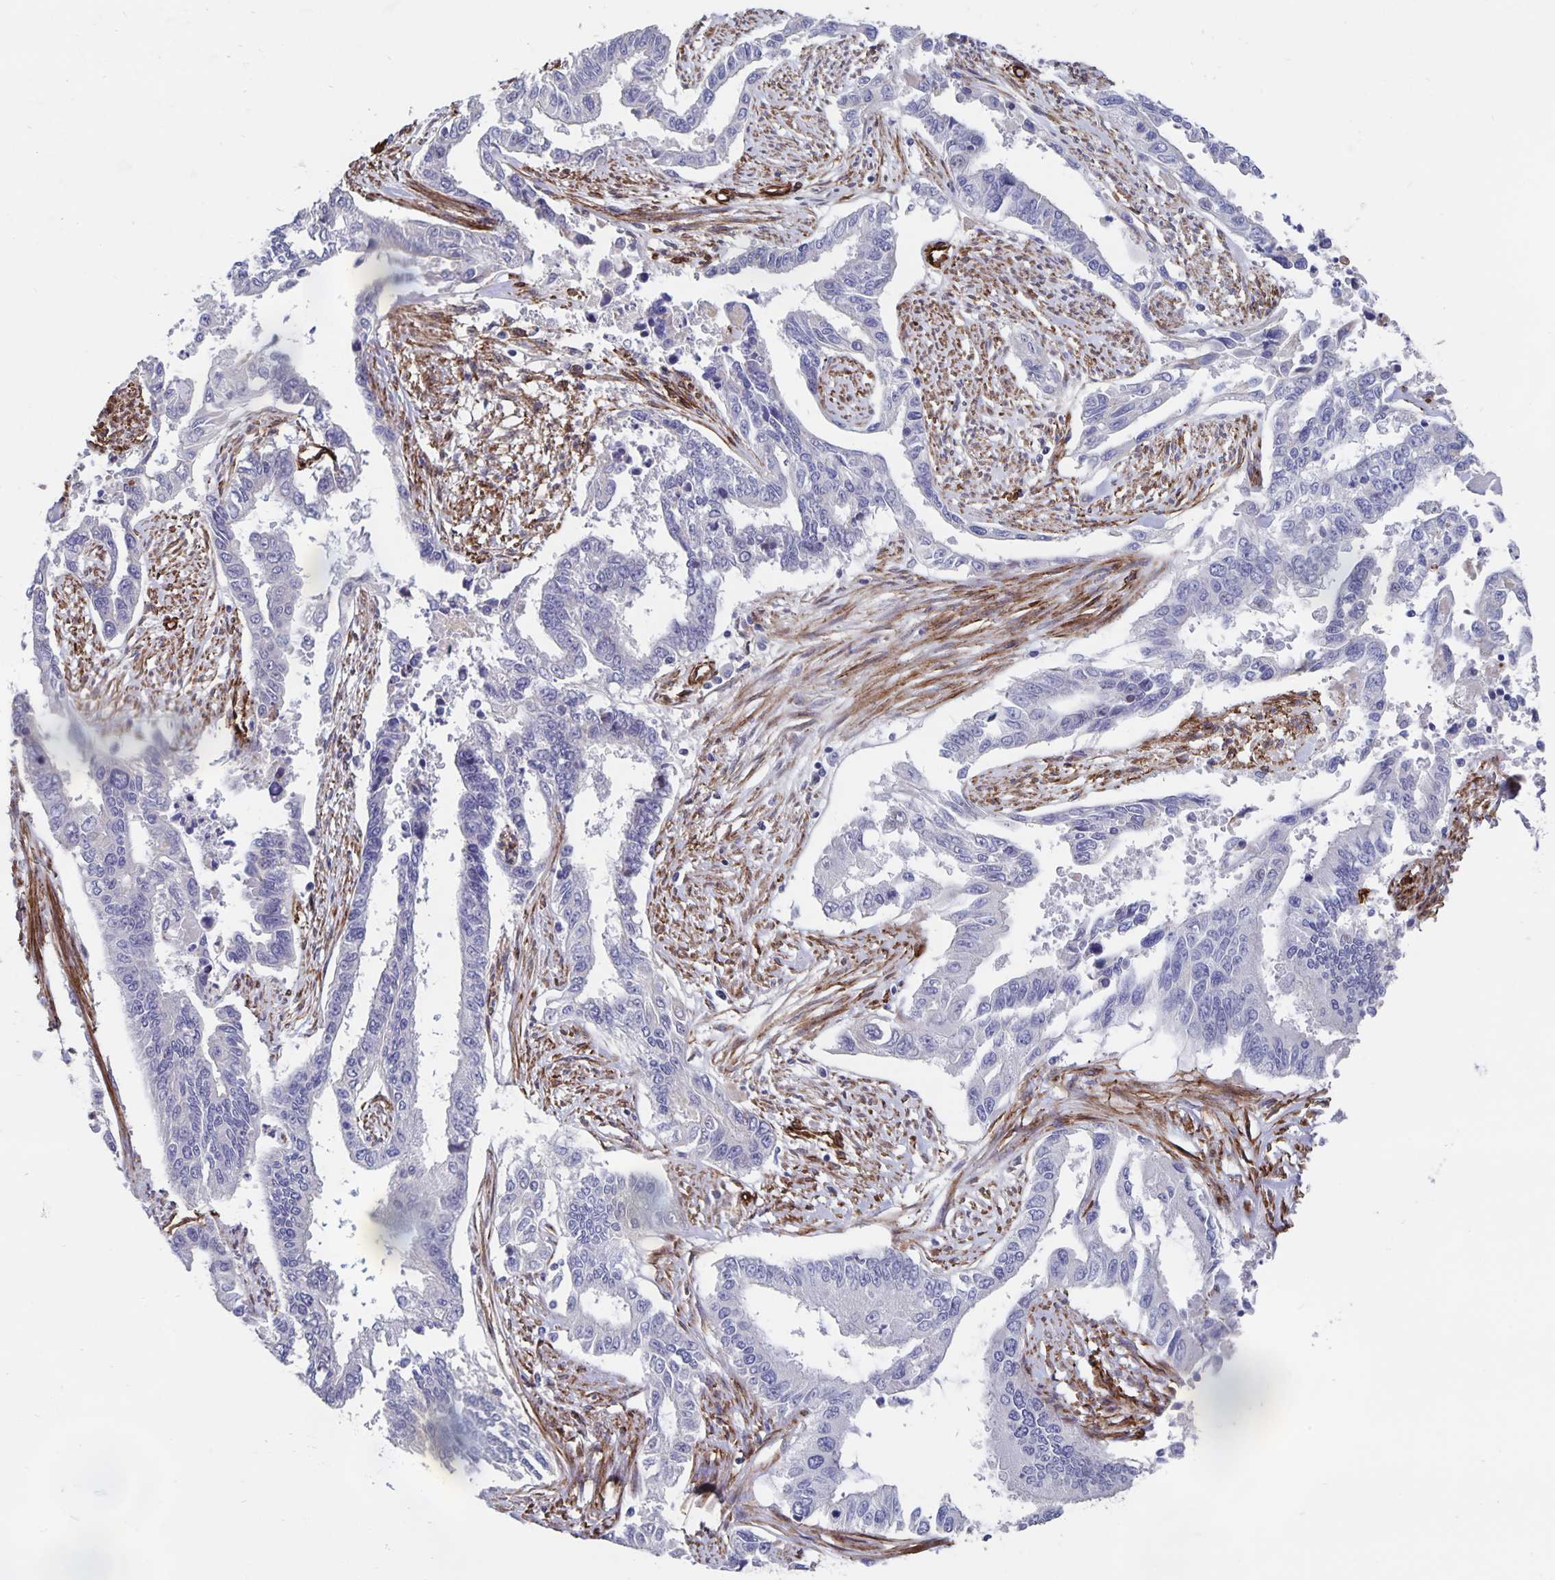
{"staining": {"intensity": "negative", "quantity": "none", "location": "none"}, "tissue": "endometrial cancer", "cell_type": "Tumor cells", "image_type": "cancer", "snomed": [{"axis": "morphology", "description": "Adenocarcinoma, NOS"}, {"axis": "topography", "description": "Uterus"}], "caption": "DAB immunohistochemical staining of endometrial cancer (adenocarcinoma) reveals no significant positivity in tumor cells. (Brightfield microscopy of DAB (3,3'-diaminobenzidine) immunohistochemistry at high magnification).", "gene": "DCHS2", "patient": {"sex": "female", "age": 59}}